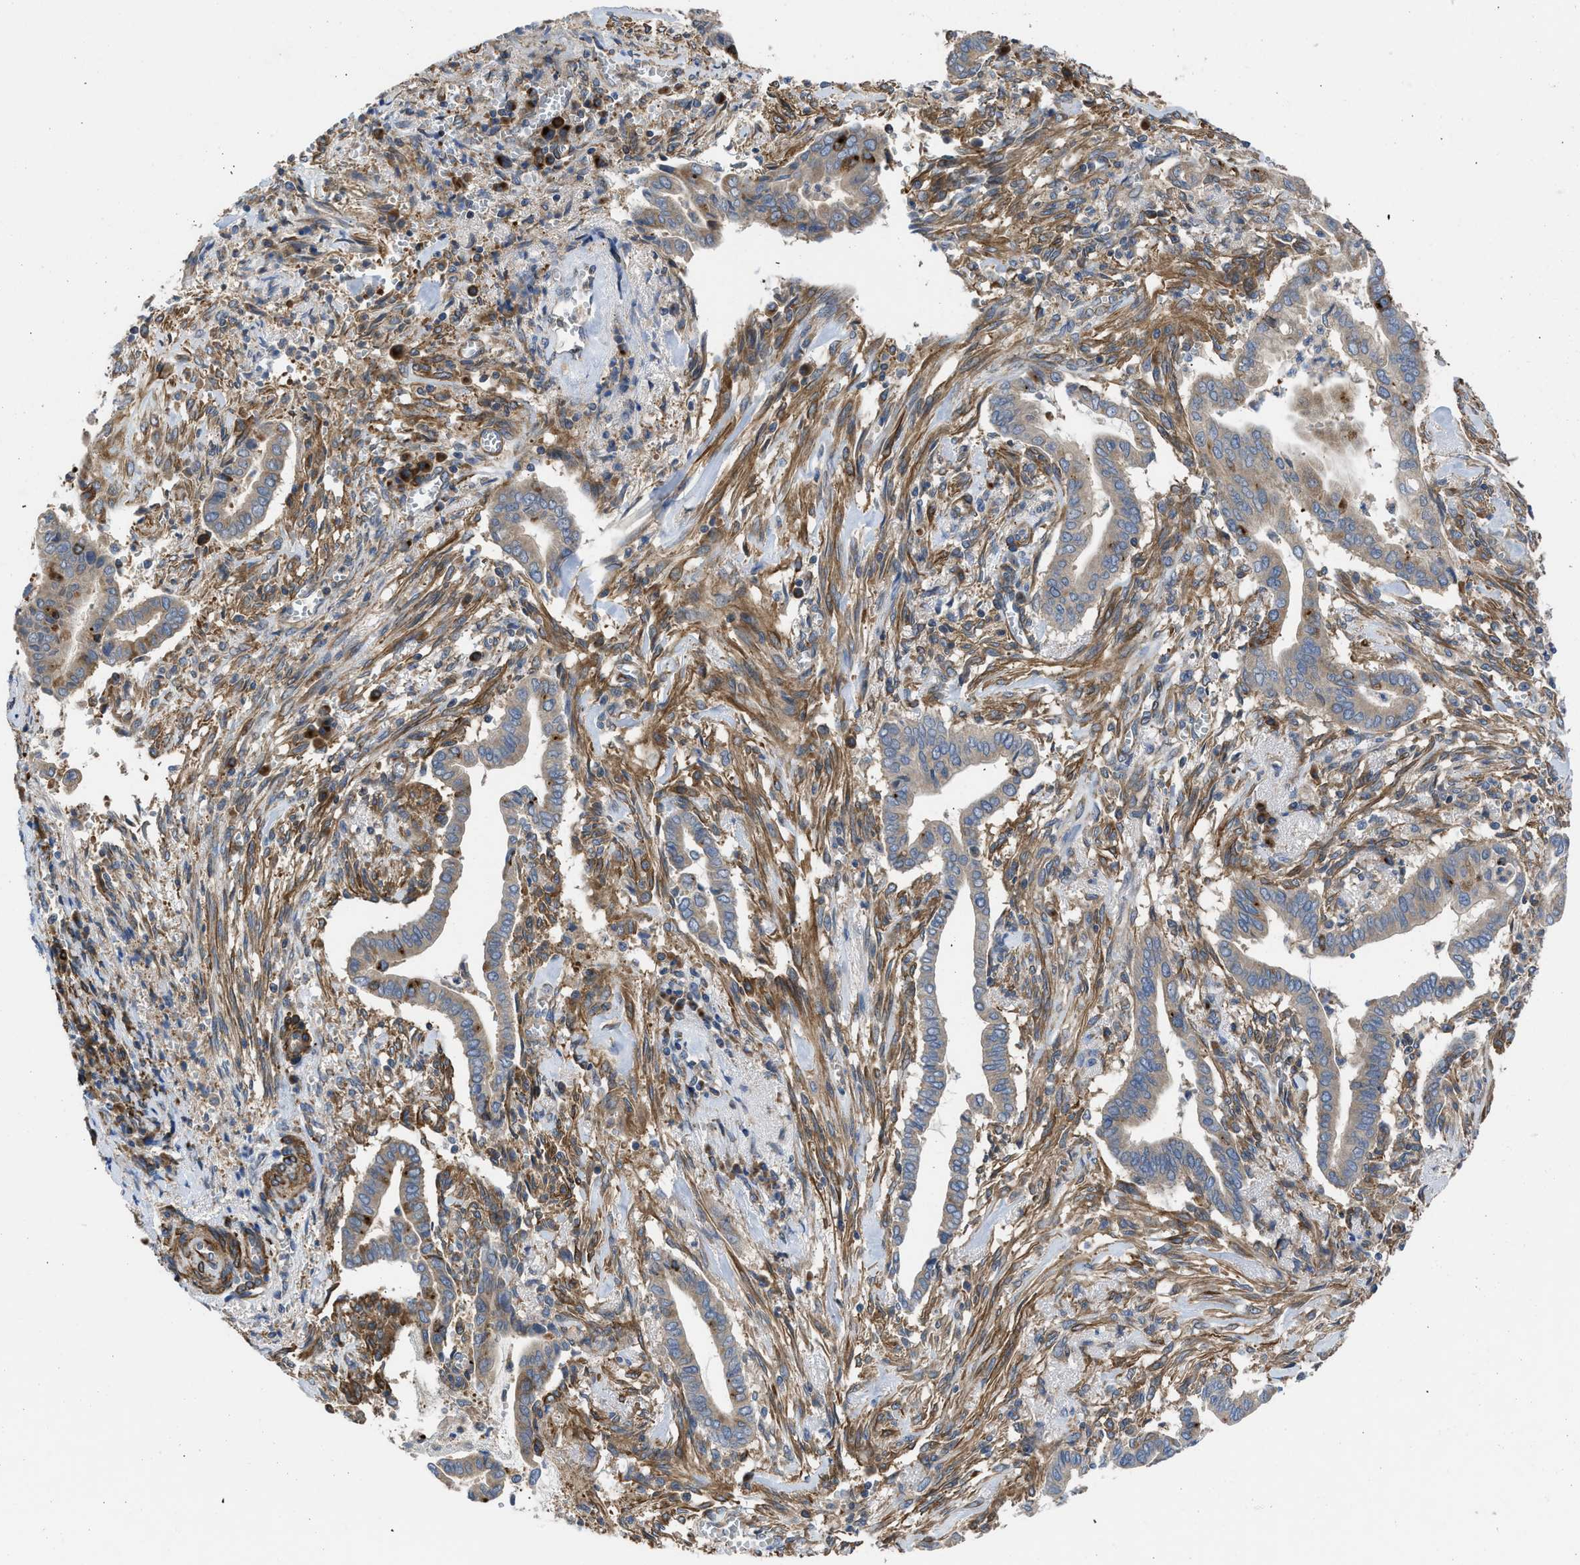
{"staining": {"intensity": "weak", "quantity": ">75%", "location": "cytoplasmic/membranous"}, "tissue": "cervical cancer", "cell_type": "Tumor cells", "image_type": "cancer", "snomed": [{"axis": "morphology", "description": "Adenocarcinoma, NOS"}, {"axis": "topography", "description": "Cervix"}], "caption": "Cervical cancer tissue demonstrates weak cytoplasmic/membranous staining in approximately >75% of tumor cells", "gene": "CHKB", "patient": {"sex": "female", "age": 44}}